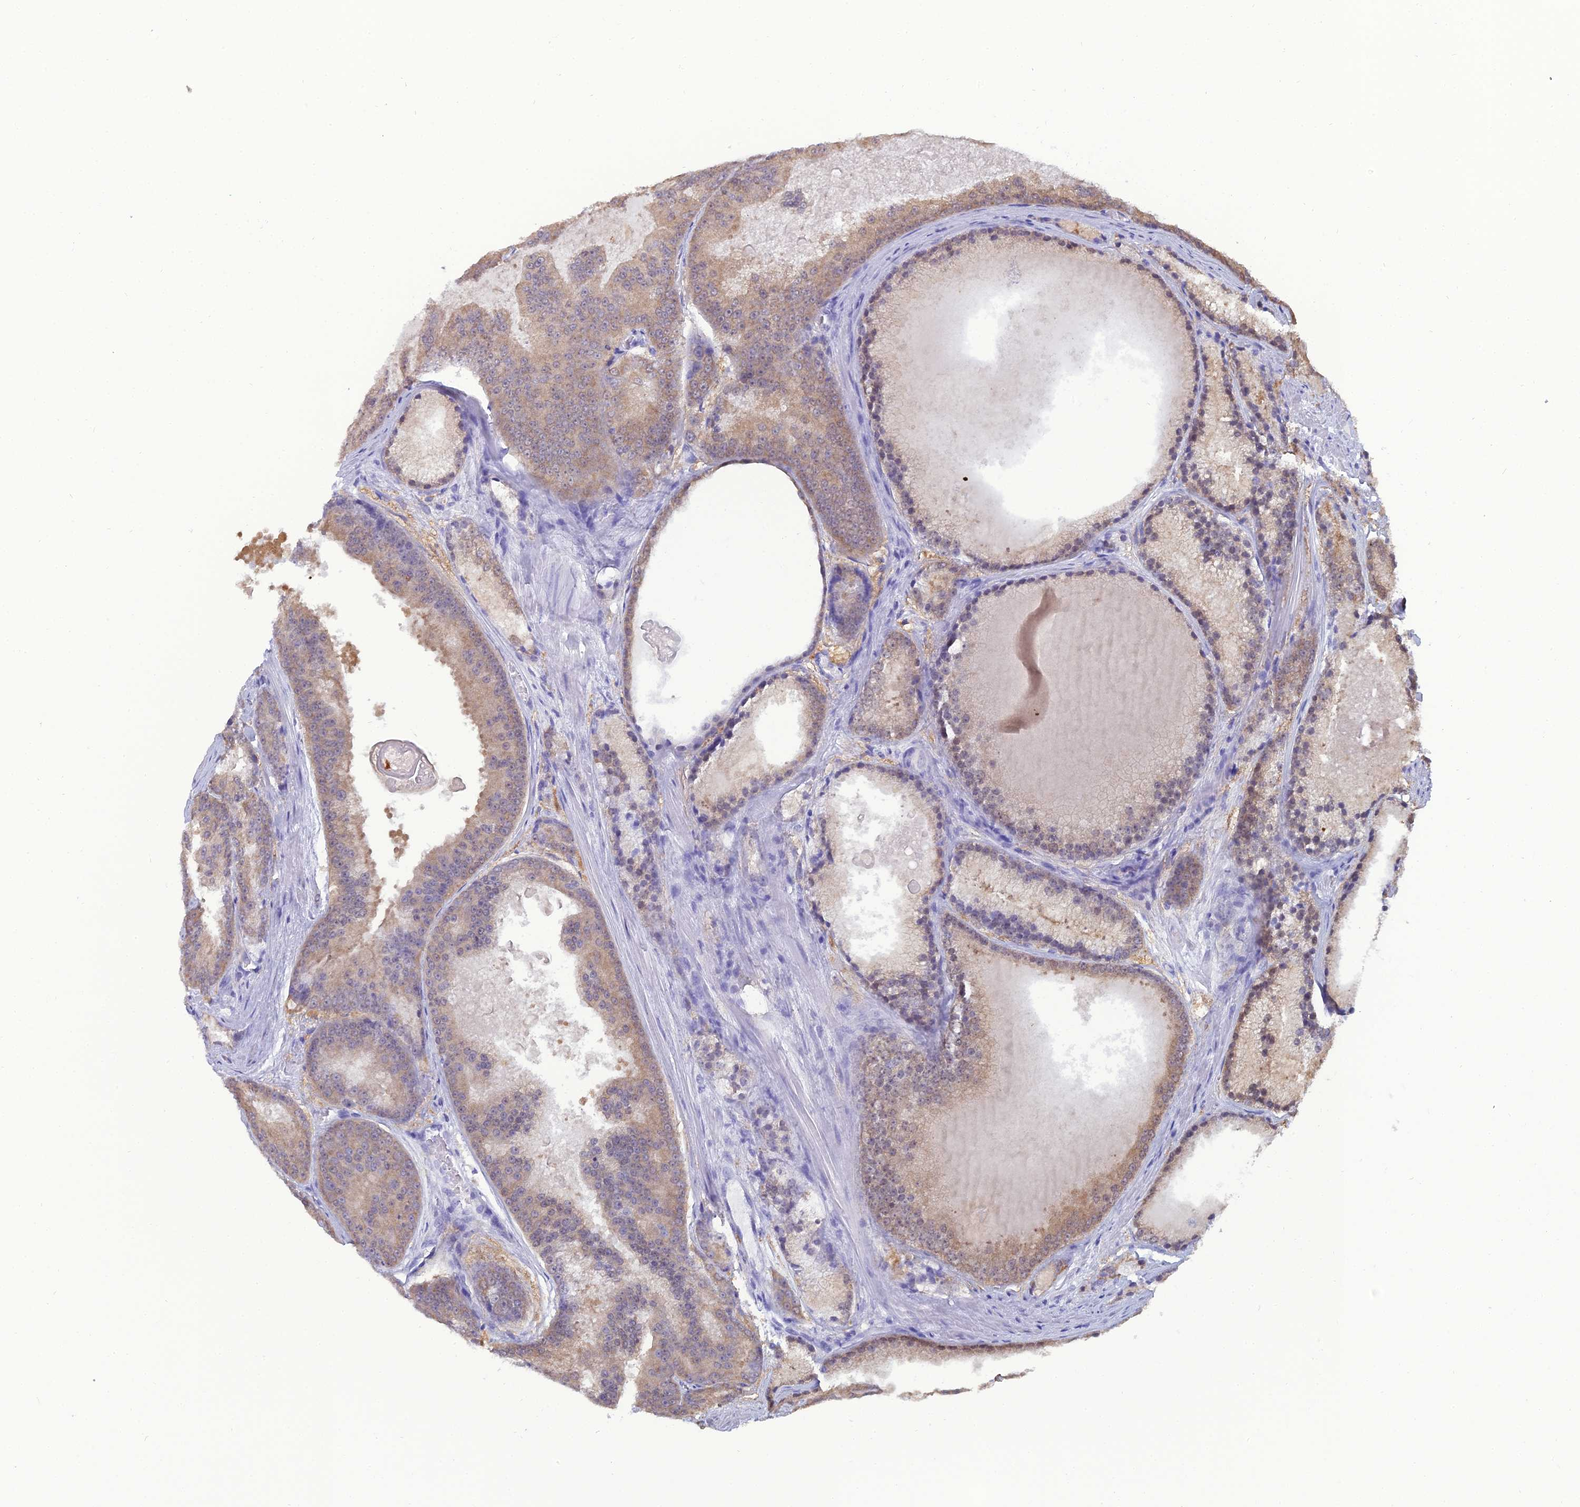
{"staining": {"intensity": "moderate", "quantity": ">75%", "location": "cytoplasmic/membranous"}, "tissue": "prostate cancer", "cell_type": "Tumor cells", "image_type": "cancer", "snomed": [{"axis": "morphology", "description": "Adenocarcinoma, High grade"}, {"axis": "topography", "description": "Prostate"}], "caption": "Brown immunohistochemical staining in human prostate cancer (high-grade adenocarcinoma) demonstrates moderate cytoplasmic/membranous expression in approximately >75% of tumor cells.", "gene": "GNPNAT1", "patient": {"sex": "male", "age": 61}}